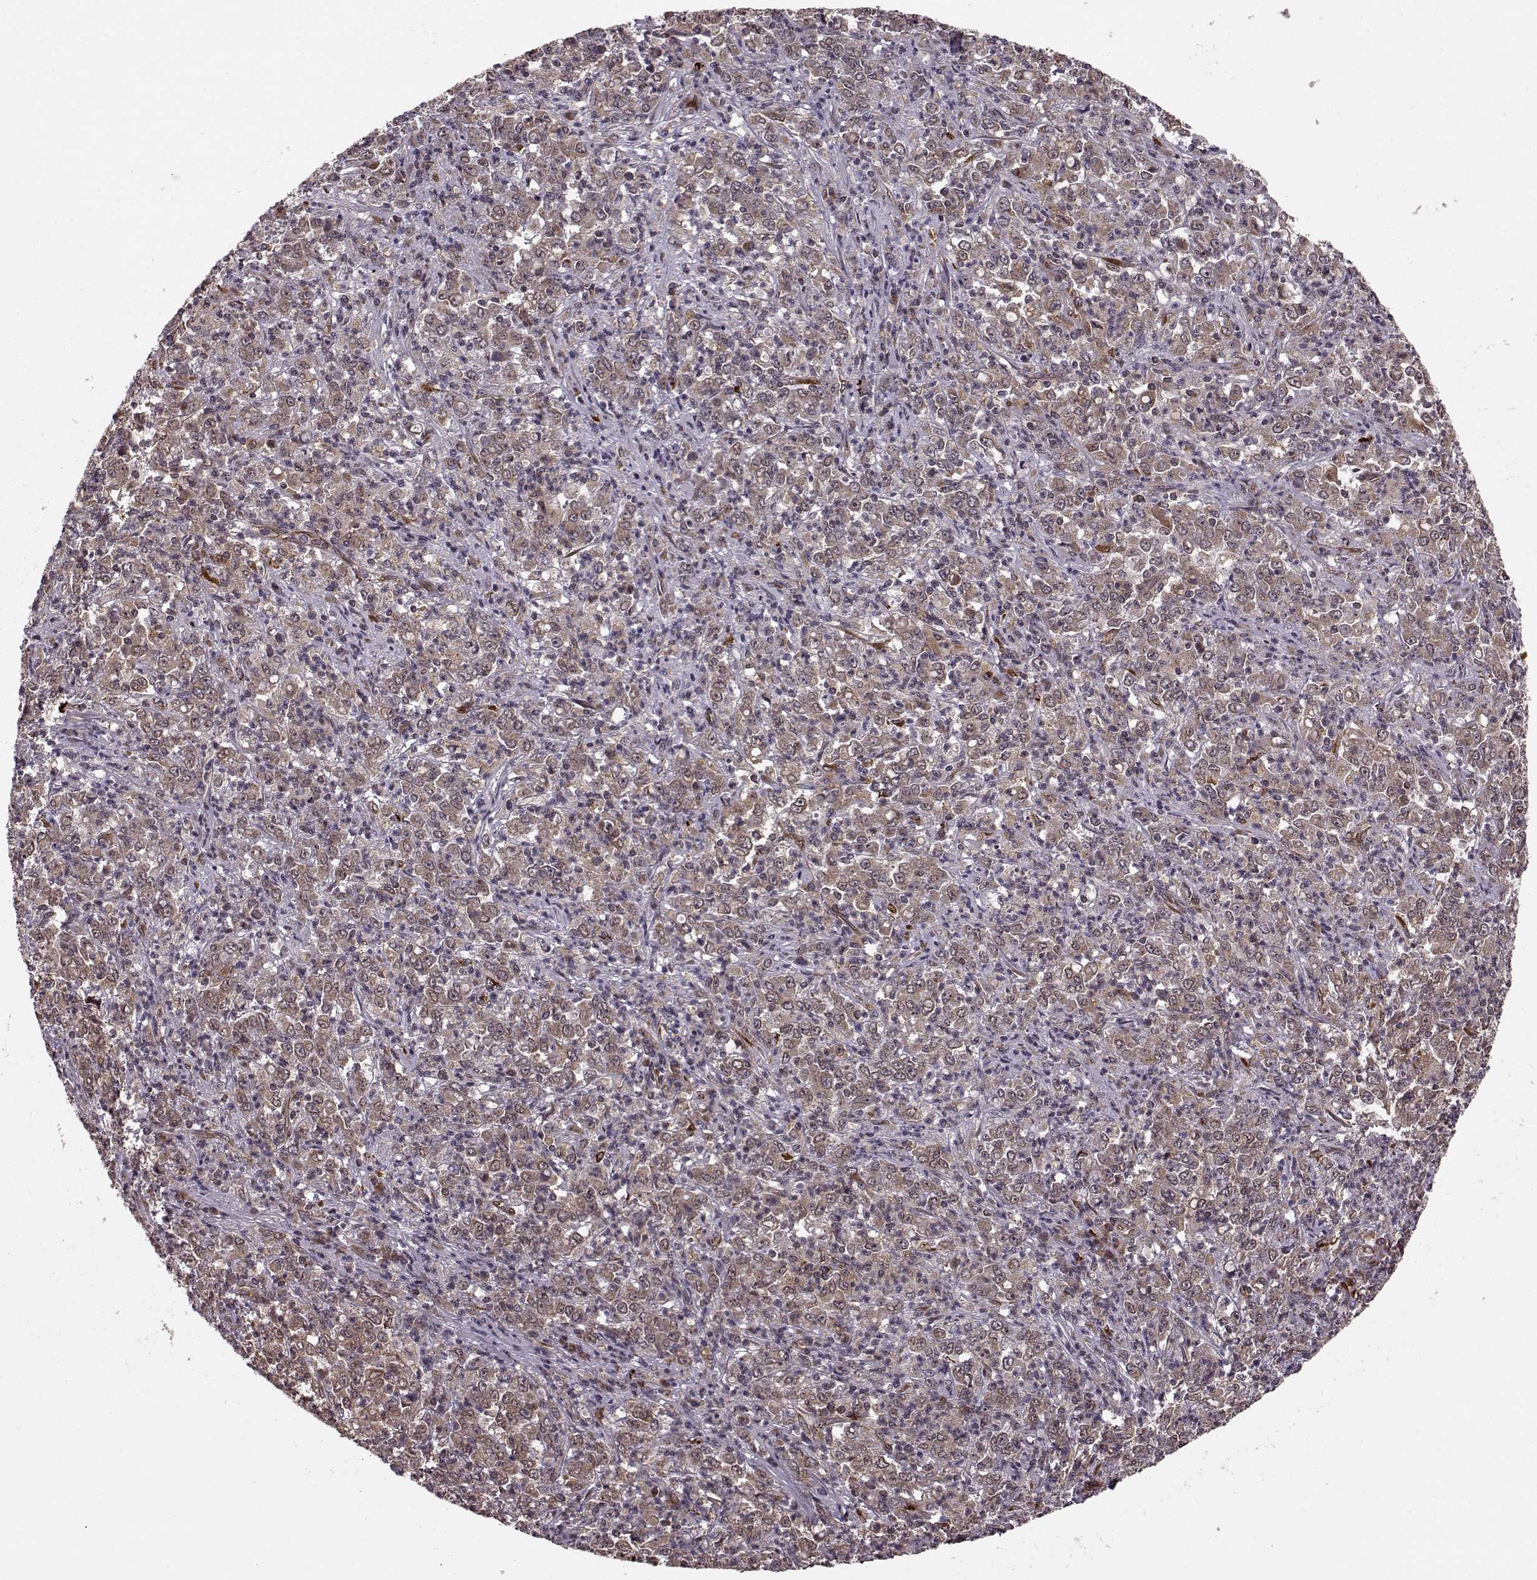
{"staining": {"intensity": "weak", "quantity": ">75%", "location": "cytoplasmic/membranous"}, "tissue": "stomach cancer", "cell_type": "Tumor cells", "image_type": "cancer", "snomed": [{"axis": "morphology", "description": "Adenocarcinoma, NOS"}, {"axis": "topography", "description": "Stomach, lower"}], "caption": "Protein analysis of stomach cancer (adenocarcinoma) tissue demonstrates weak cytoplasmic/membranous positivity in about >75% of tumor cells.", "gene": "YIPF5", "patient": {"sex": "female", "age": 71}}